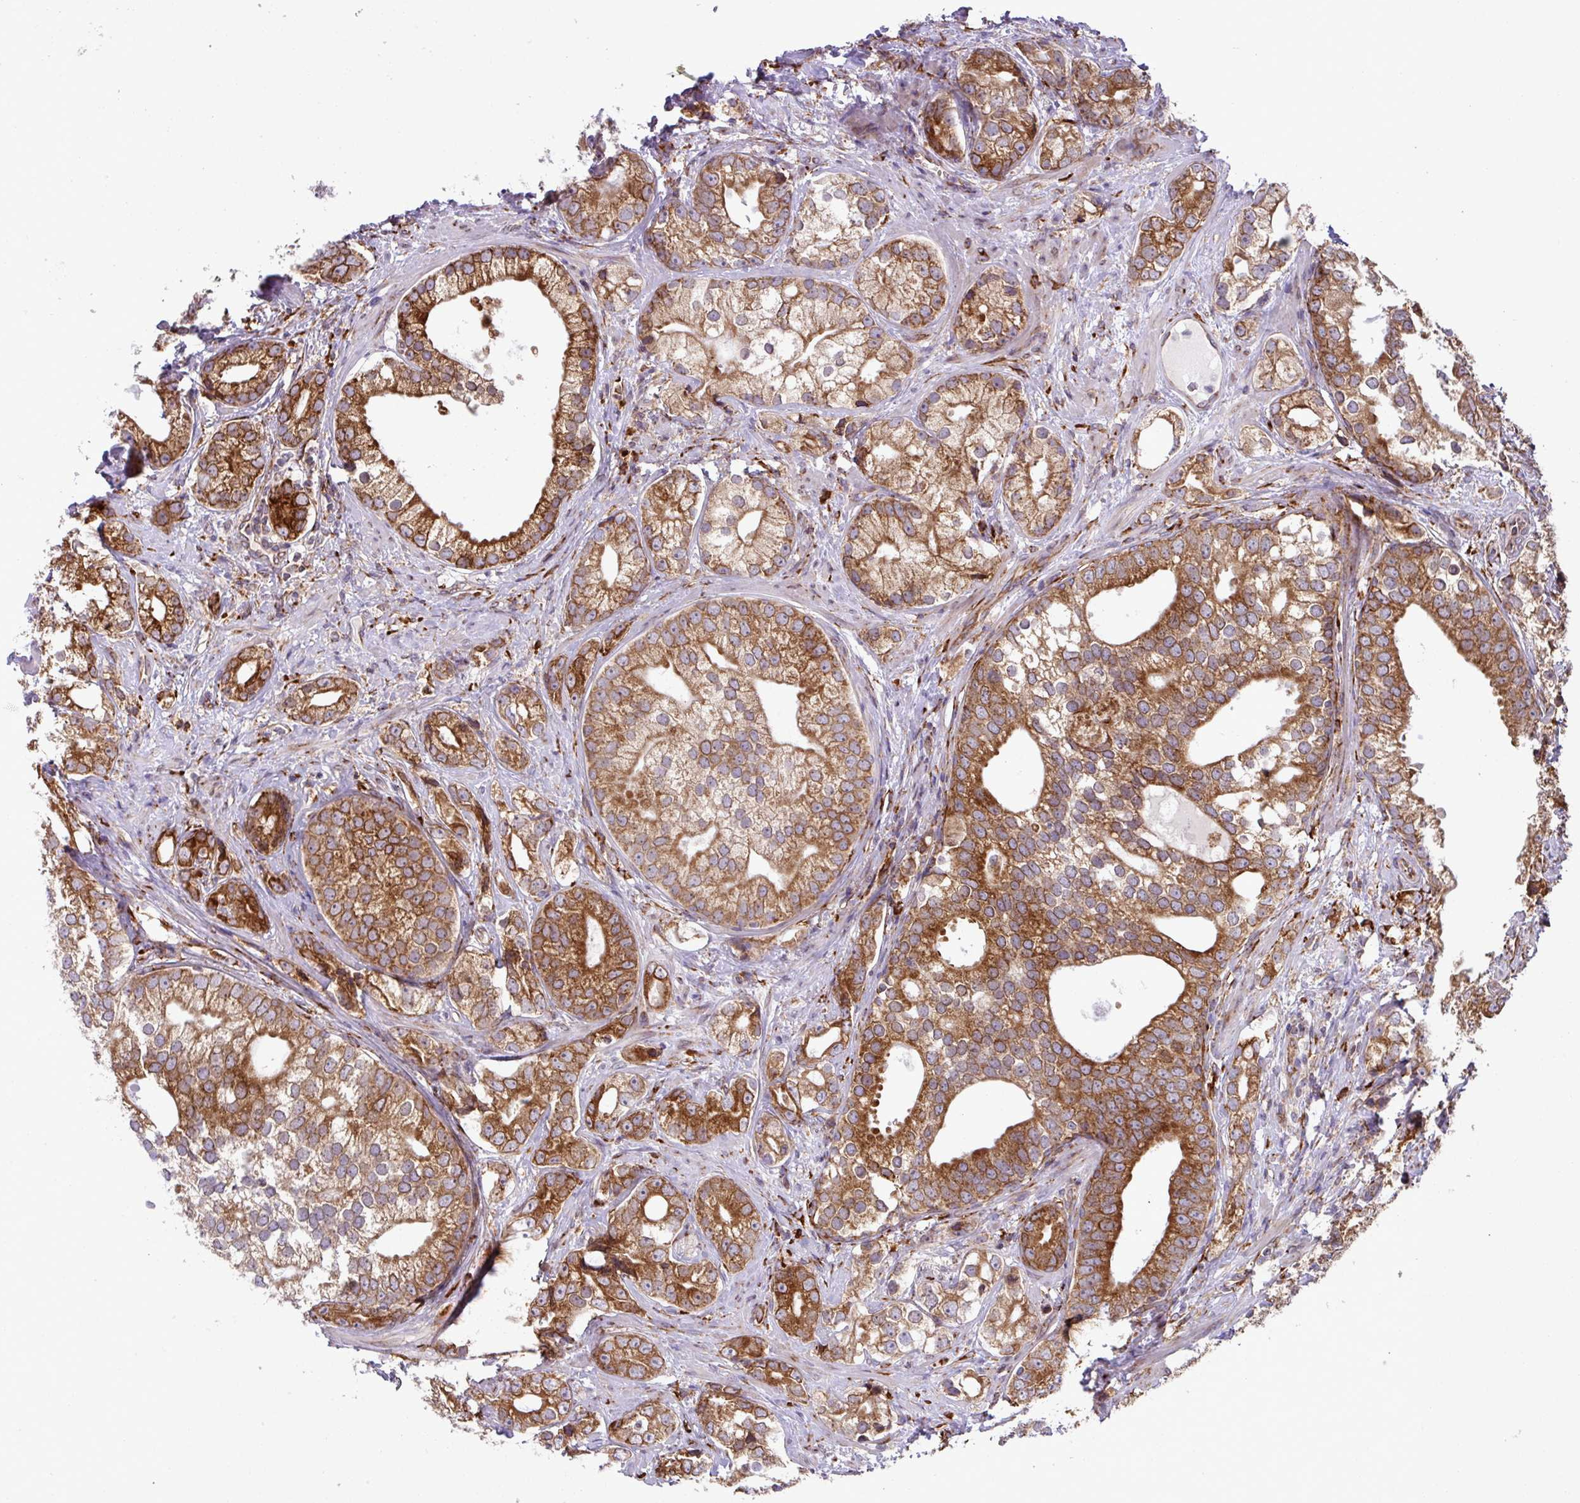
{"staining": {"intensity": "strong", "quantity": ">75%", "location": "cytoplasmic/membranous"}, "tissue": "prostate cancer", "cell_type": "Tumor cells", "image_type": "cancer", "snomed": [{"axis": "morphology", "description": "Adenocarcinoma, High grade"}, {"axis": "topography", "description": "Prostate"}], "caption": "Immunohistochemistry (IHC) image of prostate cancer stained for a protein (brown), which shows high levels of strong cytoplasmic/membranous expression in about >75% of tumor cells.", "gene": "SLC39A7", "patient": {"sex": "male", "age": 75}}